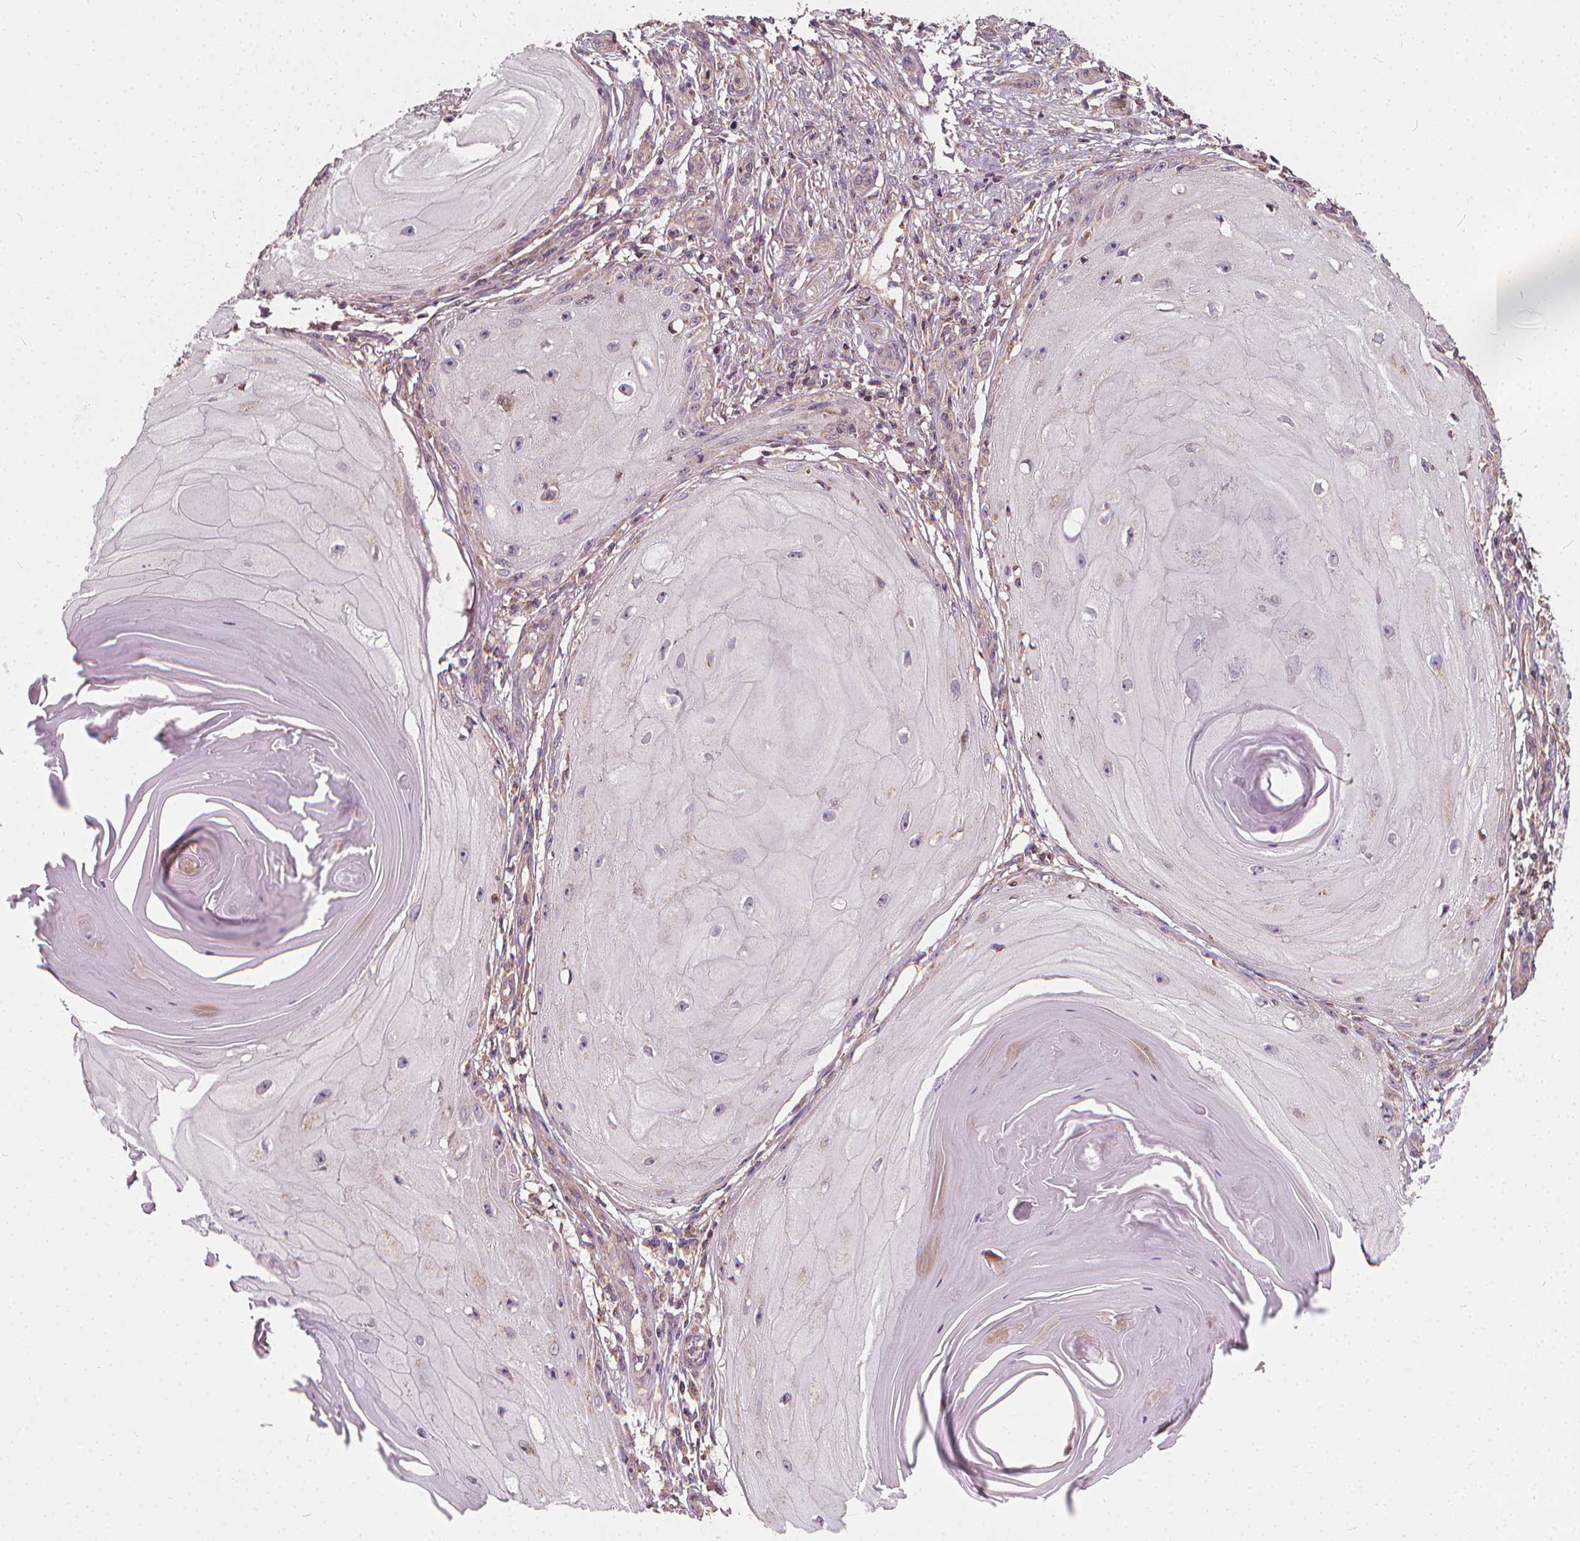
{"staining": {"intensity": "weak", "quantity": "<25%", "location": "cytoplasmic/membranous"}, "tissue": "skin cancer", "cell_type": "Tumor cells", "image_type": "cancer", "snomed": [{"axis": "morphology", "description": "Squamous cell carcinoma, NOS"}, {"axis": "topography", "description": "Skin"}], "caption": "An image of human skin cancer (squamous cell carcinoma) is negative for staining in tumor cells. (Brightfield microscopy of DAB IHC at high magnification).", "gene": "ORAI2", "patient": {"sex": "female", "age": 77}}